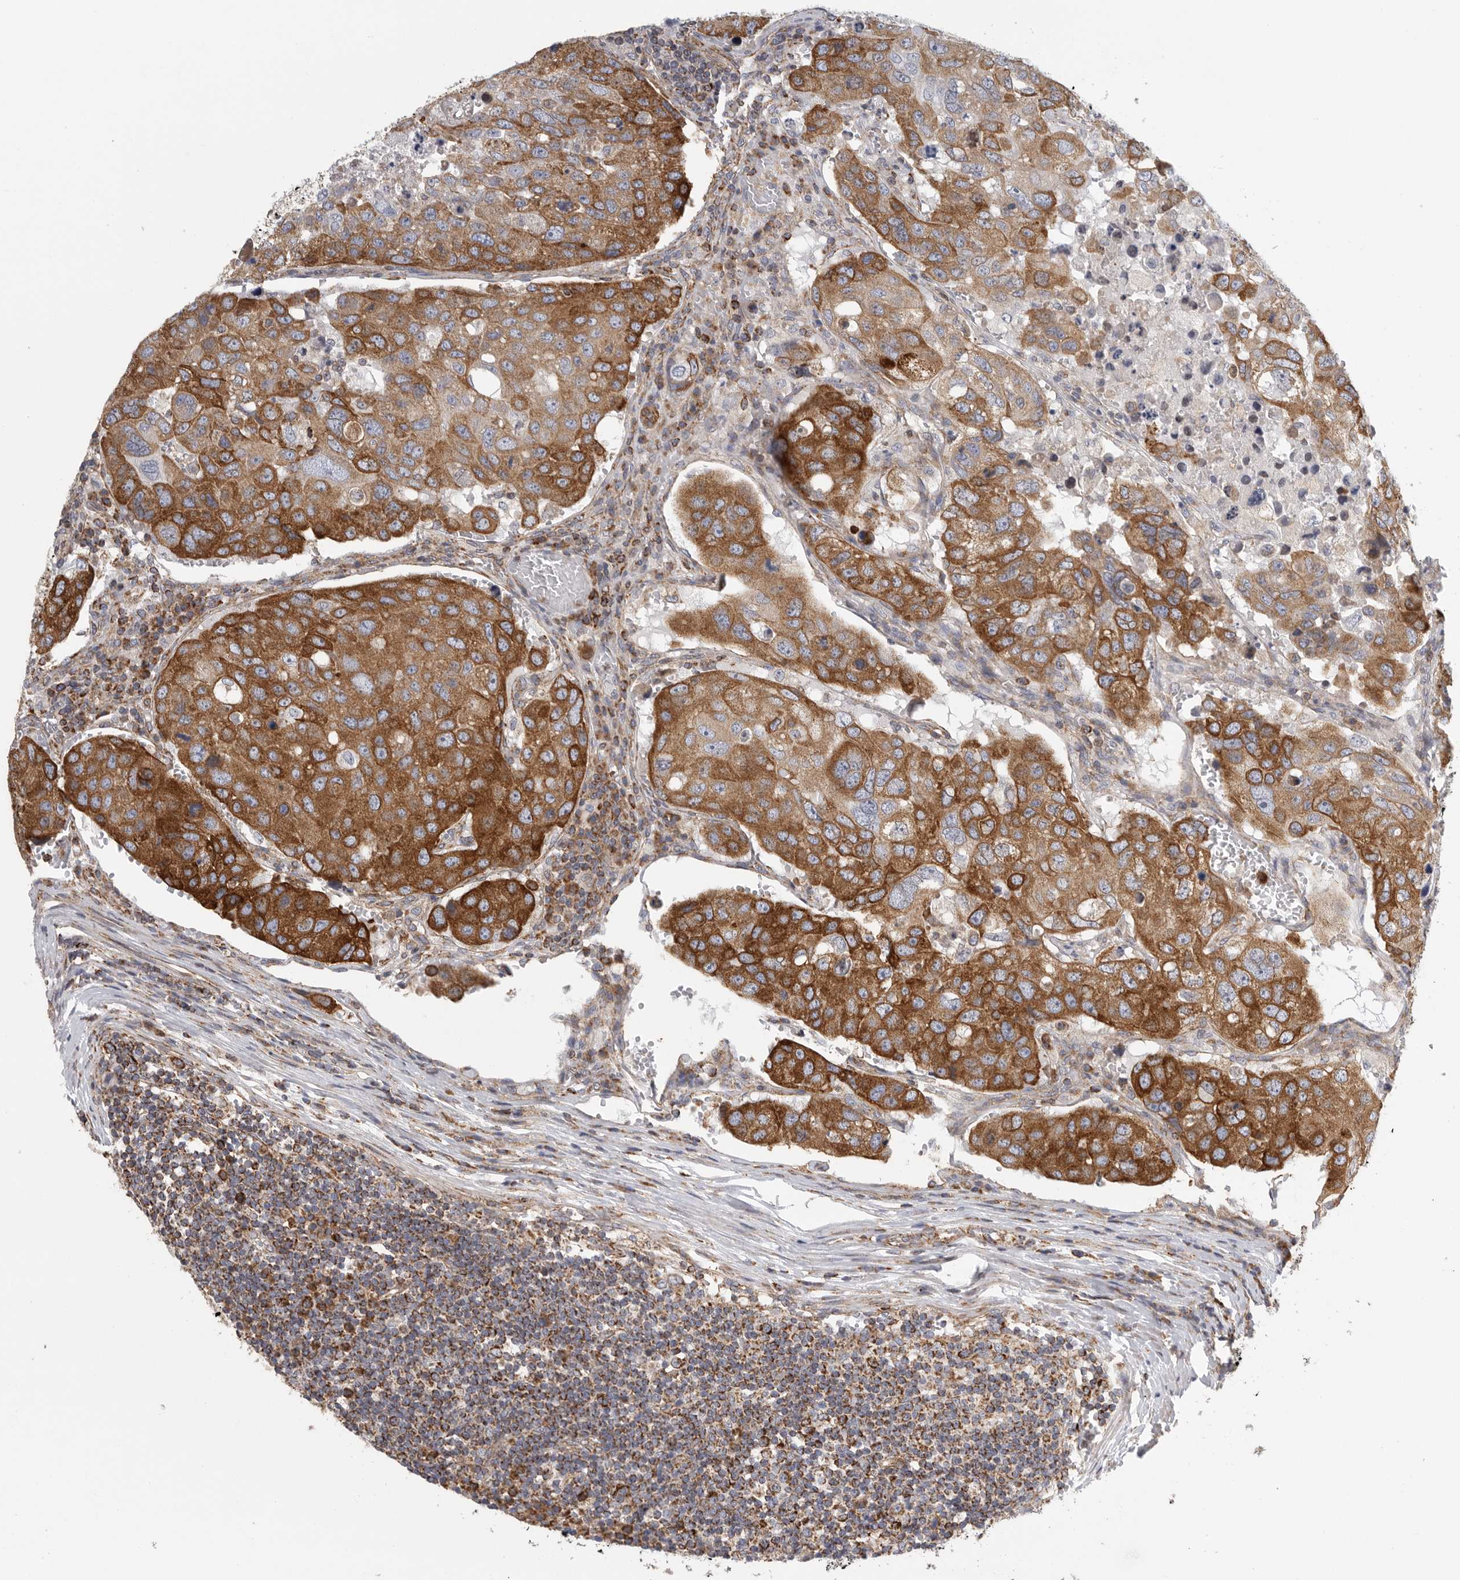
{"staining": {"intensity": "strong", "quantity": ">75%", "location": "cytoplasmic/membranous"}, "tissue": "urothelial cancer", "cell_type": "Tumor cells", "image_type": "cancer", "snomed": [{"axis": "morphology", "description": "Urothelial carcinoma, High grade"}, {"axis": "topography", "description": "Lymph node"}, {"axis": "topography", "description": "Urinary bladder"}], "caption": "A brown stain highlights strong cytoplasmic/membranous expression of a protein in urothelial cancer tumor cells.", "gene": "FKBP8", "patient": {"sex": "male", "age": 51}}